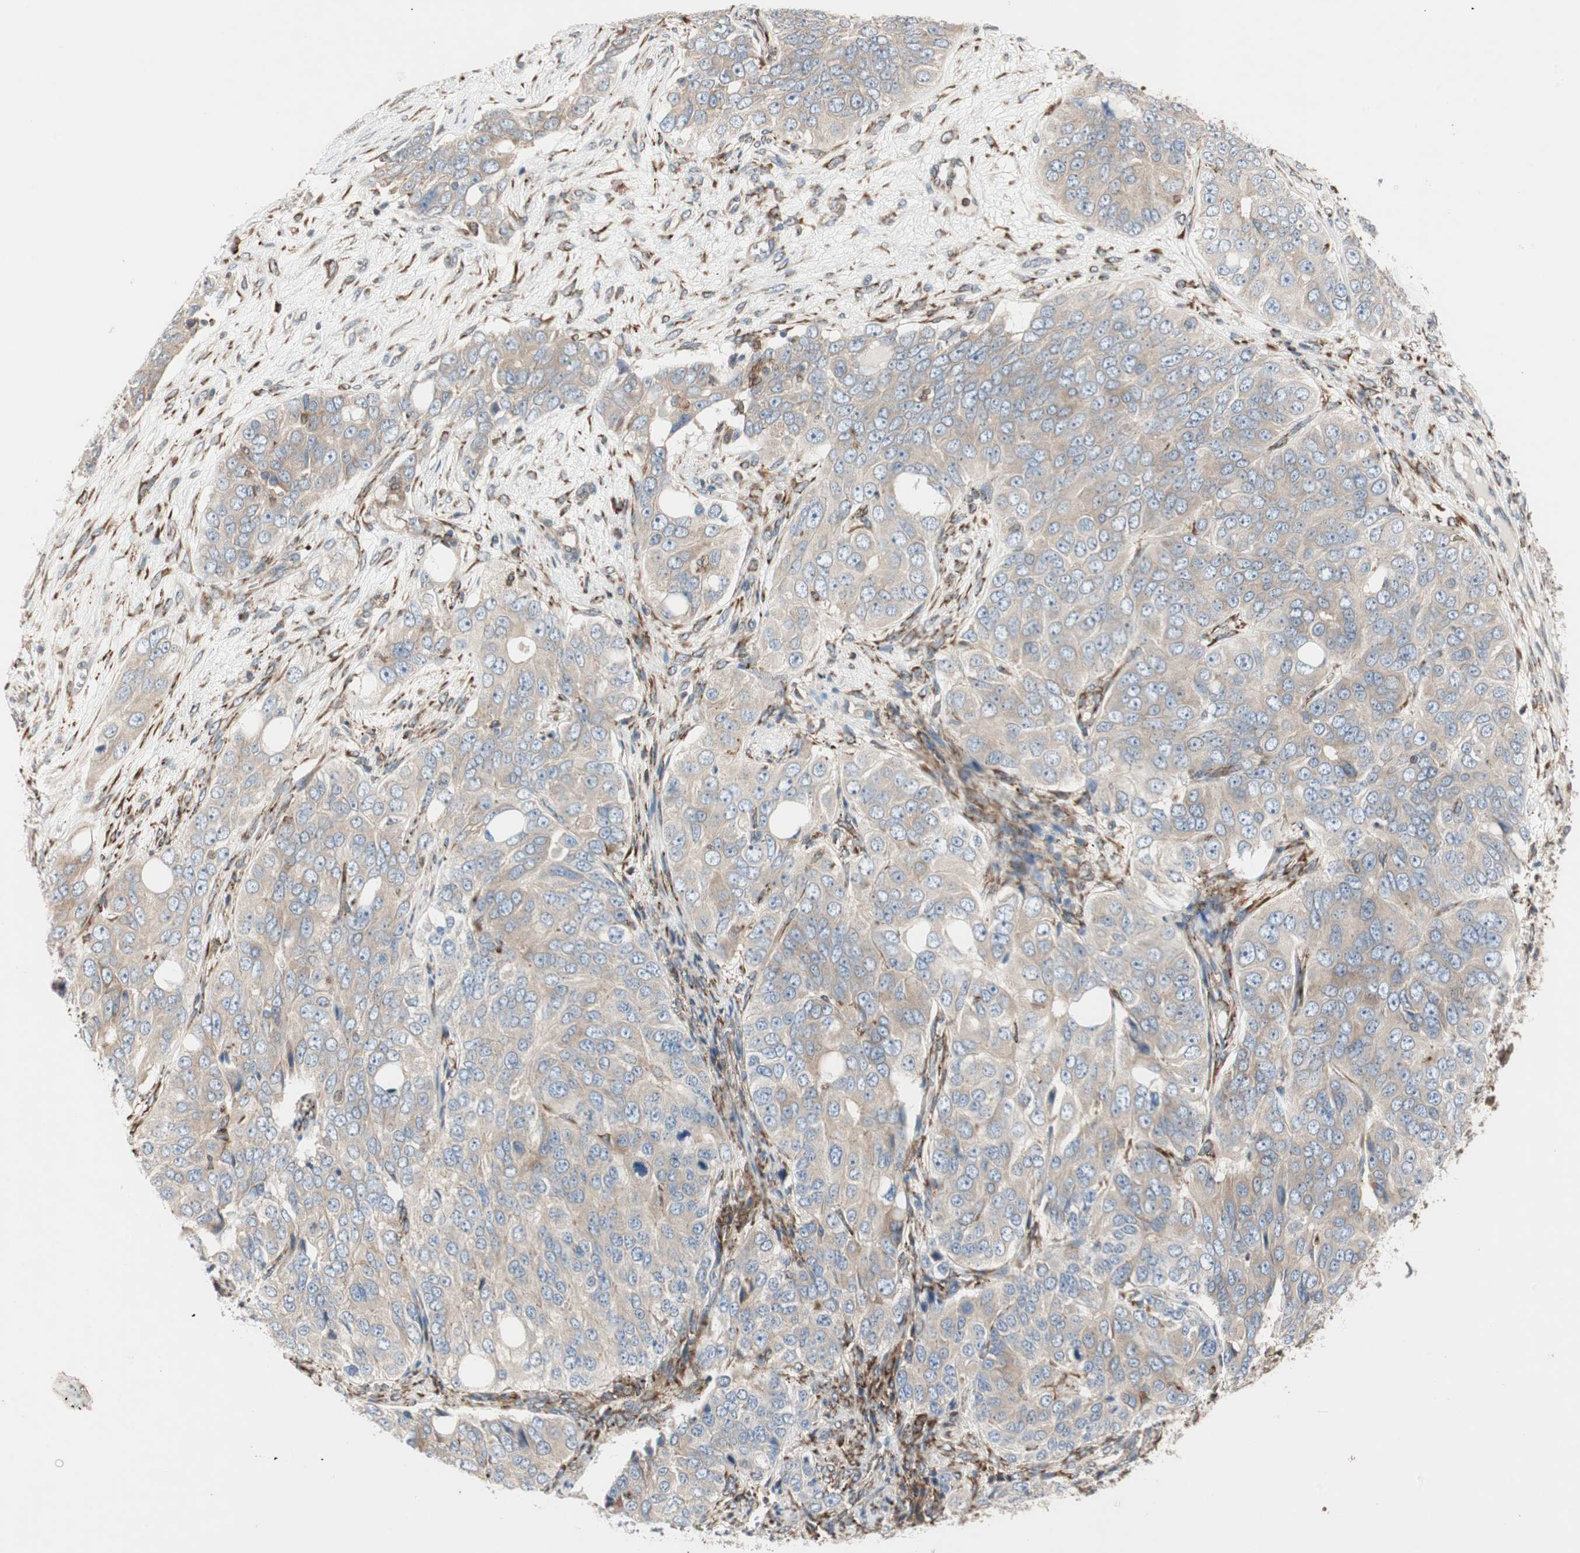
{"staining": {"intensity": "weak", "quantity": ">75%", "location": "cytoplasmic/membranous"}, "tissue": "ovarian cancer", "cell_type": "Tumor cells", "image_type": "cancer", "snomed": [{"axis": "morphology", "description": "Carcinoma, endometroid"}, {"axis": "topography", "description": "Ovary"}], "caption": "This histopathology image exhibits IHC staining of human ovarian cancer (endometroid carcinoma), with low weak cytoplasmic/membranous positivity in approximately >75% of tumor cells.", "gene": "H6PD", "patient": {"sex": "female", "age": 51}}